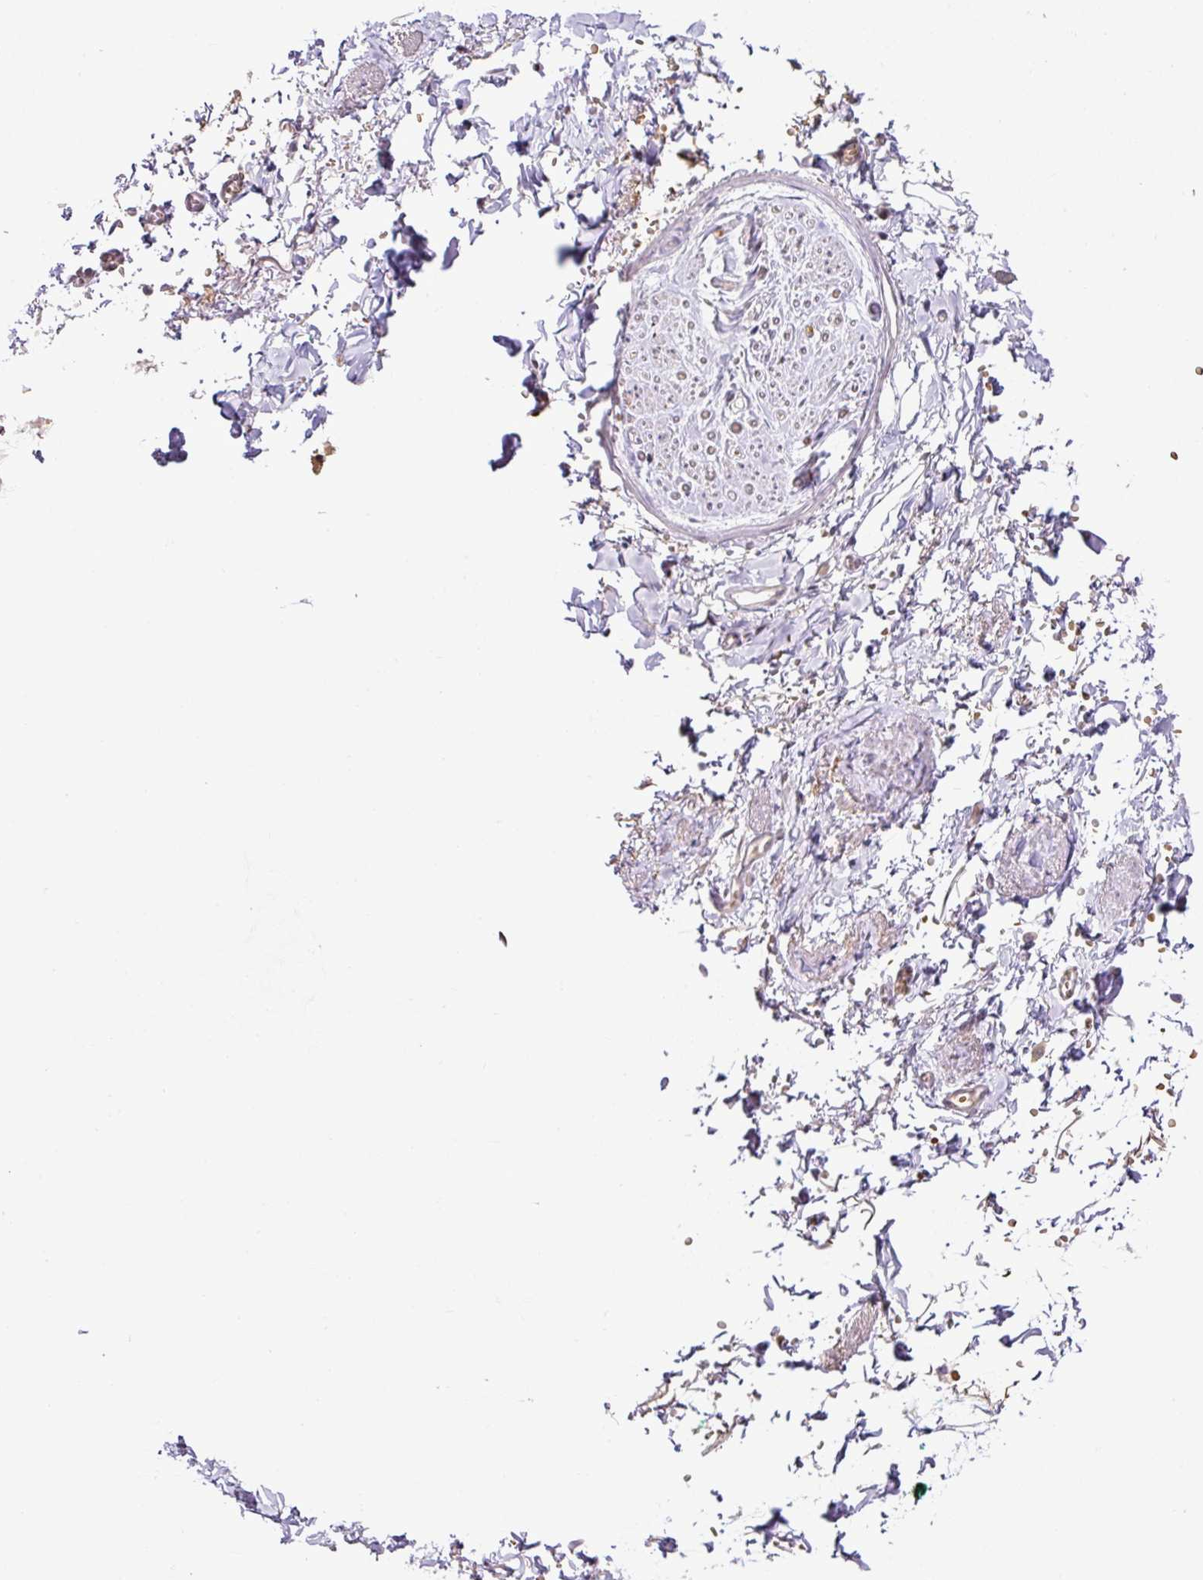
{"staining": {"intensity": "negative", "quantity": "none", "location": "none"}, "tissue": "adipose tissue", "cell_type": "Adipocytes", "image_type": "normal", "snomed": [{"axis": "morphology", "description": "Normal tissue, NOS"}, {"axis": "topography", "description": "Vulva"}, {"axis": "topography", "description": "Vagina"}, {"axis": "topography", "description": "Peripheral nerve tissue"}], "caption": "Normal adipose tissue was stained to show a protein in brown. There is no significant staining in adipocytes. (DAB immunohistochemistry, high magnification).", "gene": "PARP2", "patient": {"sex": "female", "age": 66}}